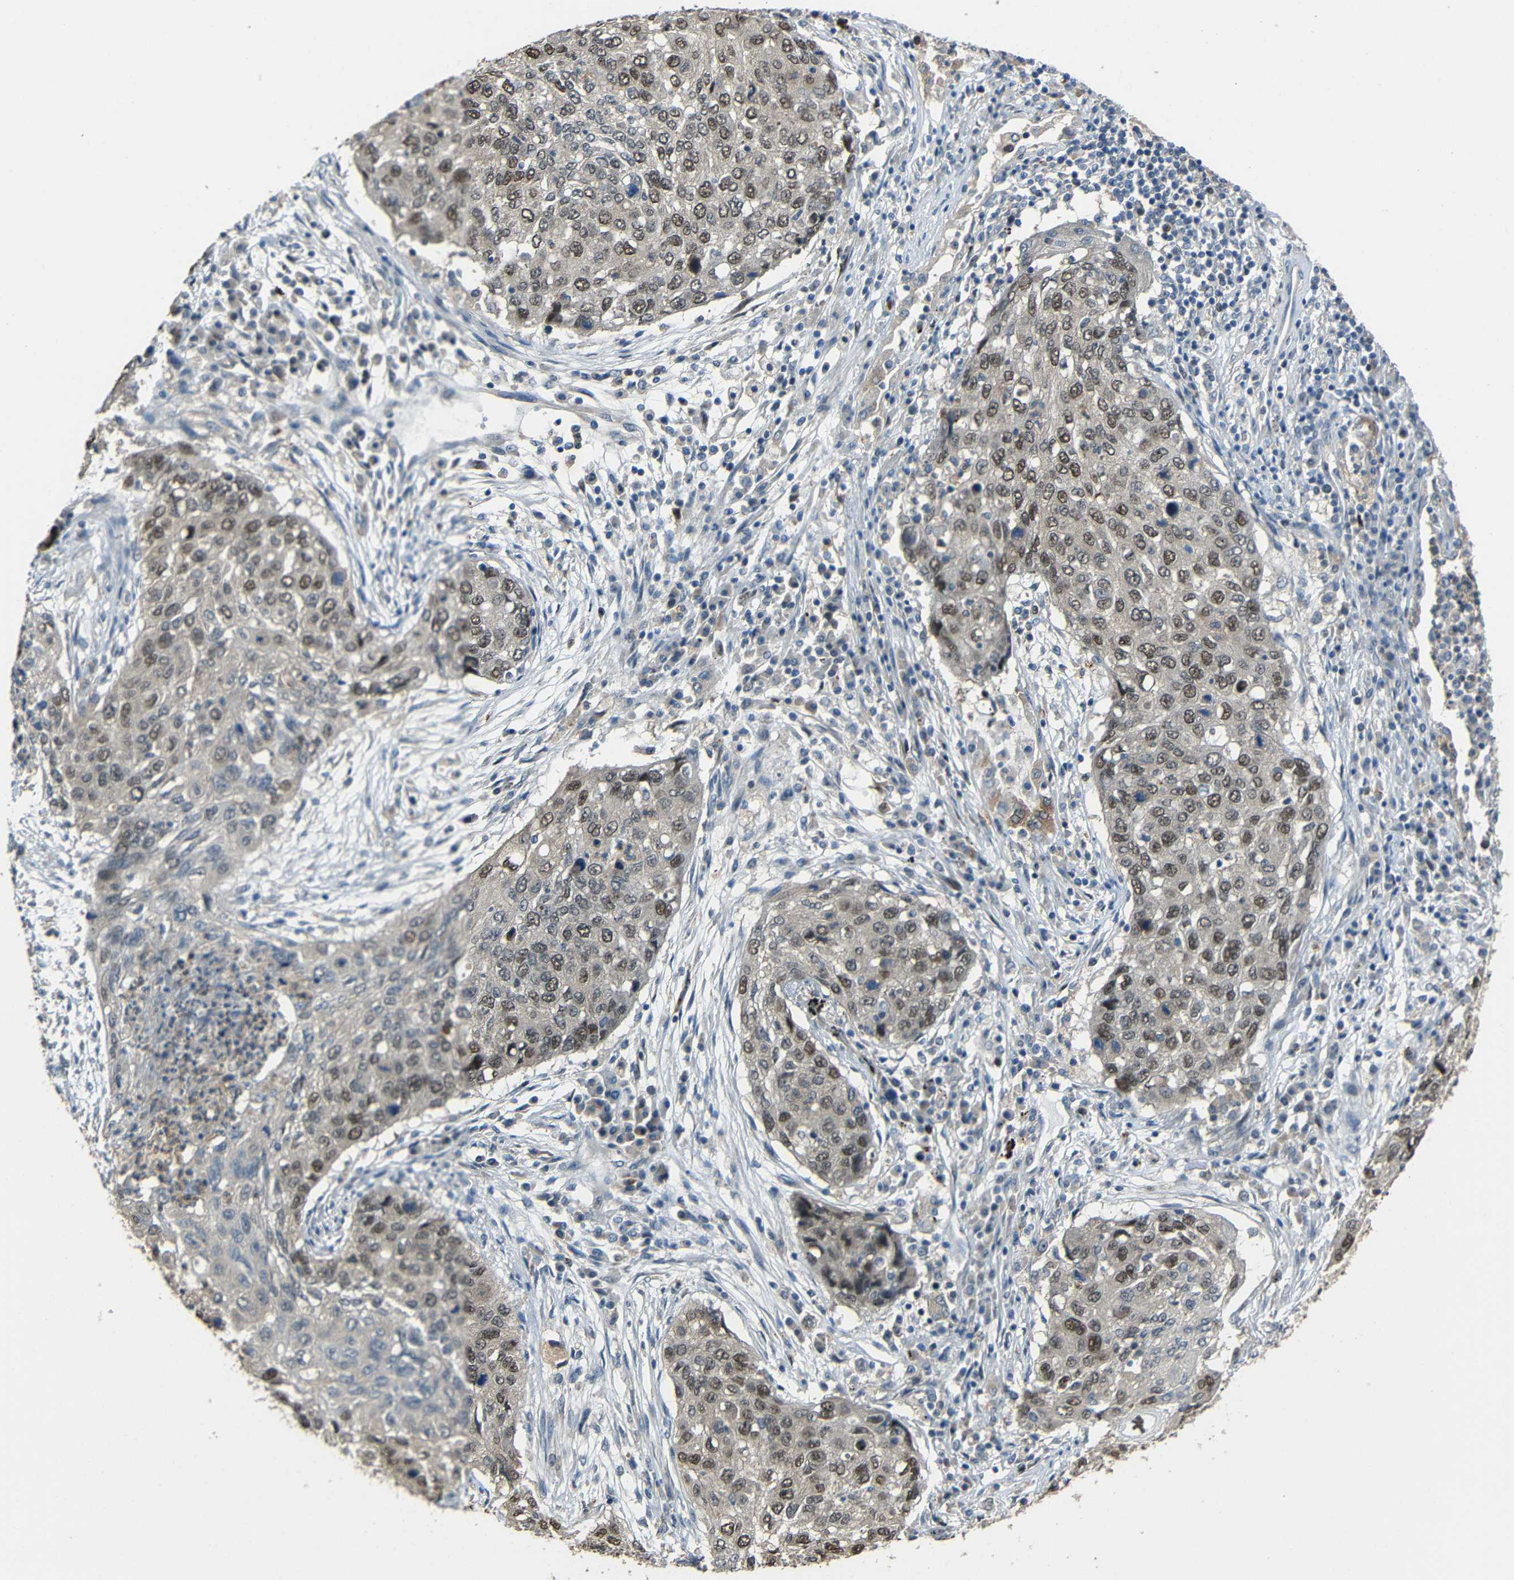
{"staining": {"intensity": "moderate", "quantity": ">75%", "location": "nuclear"}, "tissue": "lung cancer", "cell_type": "Tumor cells", "image_type": "cancer", "snomed": [{"axis": "morphology", "description": "Squamous cell carcinoma, NOS"}, {"axis": "topography", "description": "Lung"}], "caption": "Squamous cell carcinoma (lung) was stained to show a protein in brown. There is medium levels of moderate nuclear expression in approximately >75% of tumor cells.", "gene": "STBD1", "patient": {"sex": "female", "age": 63}}